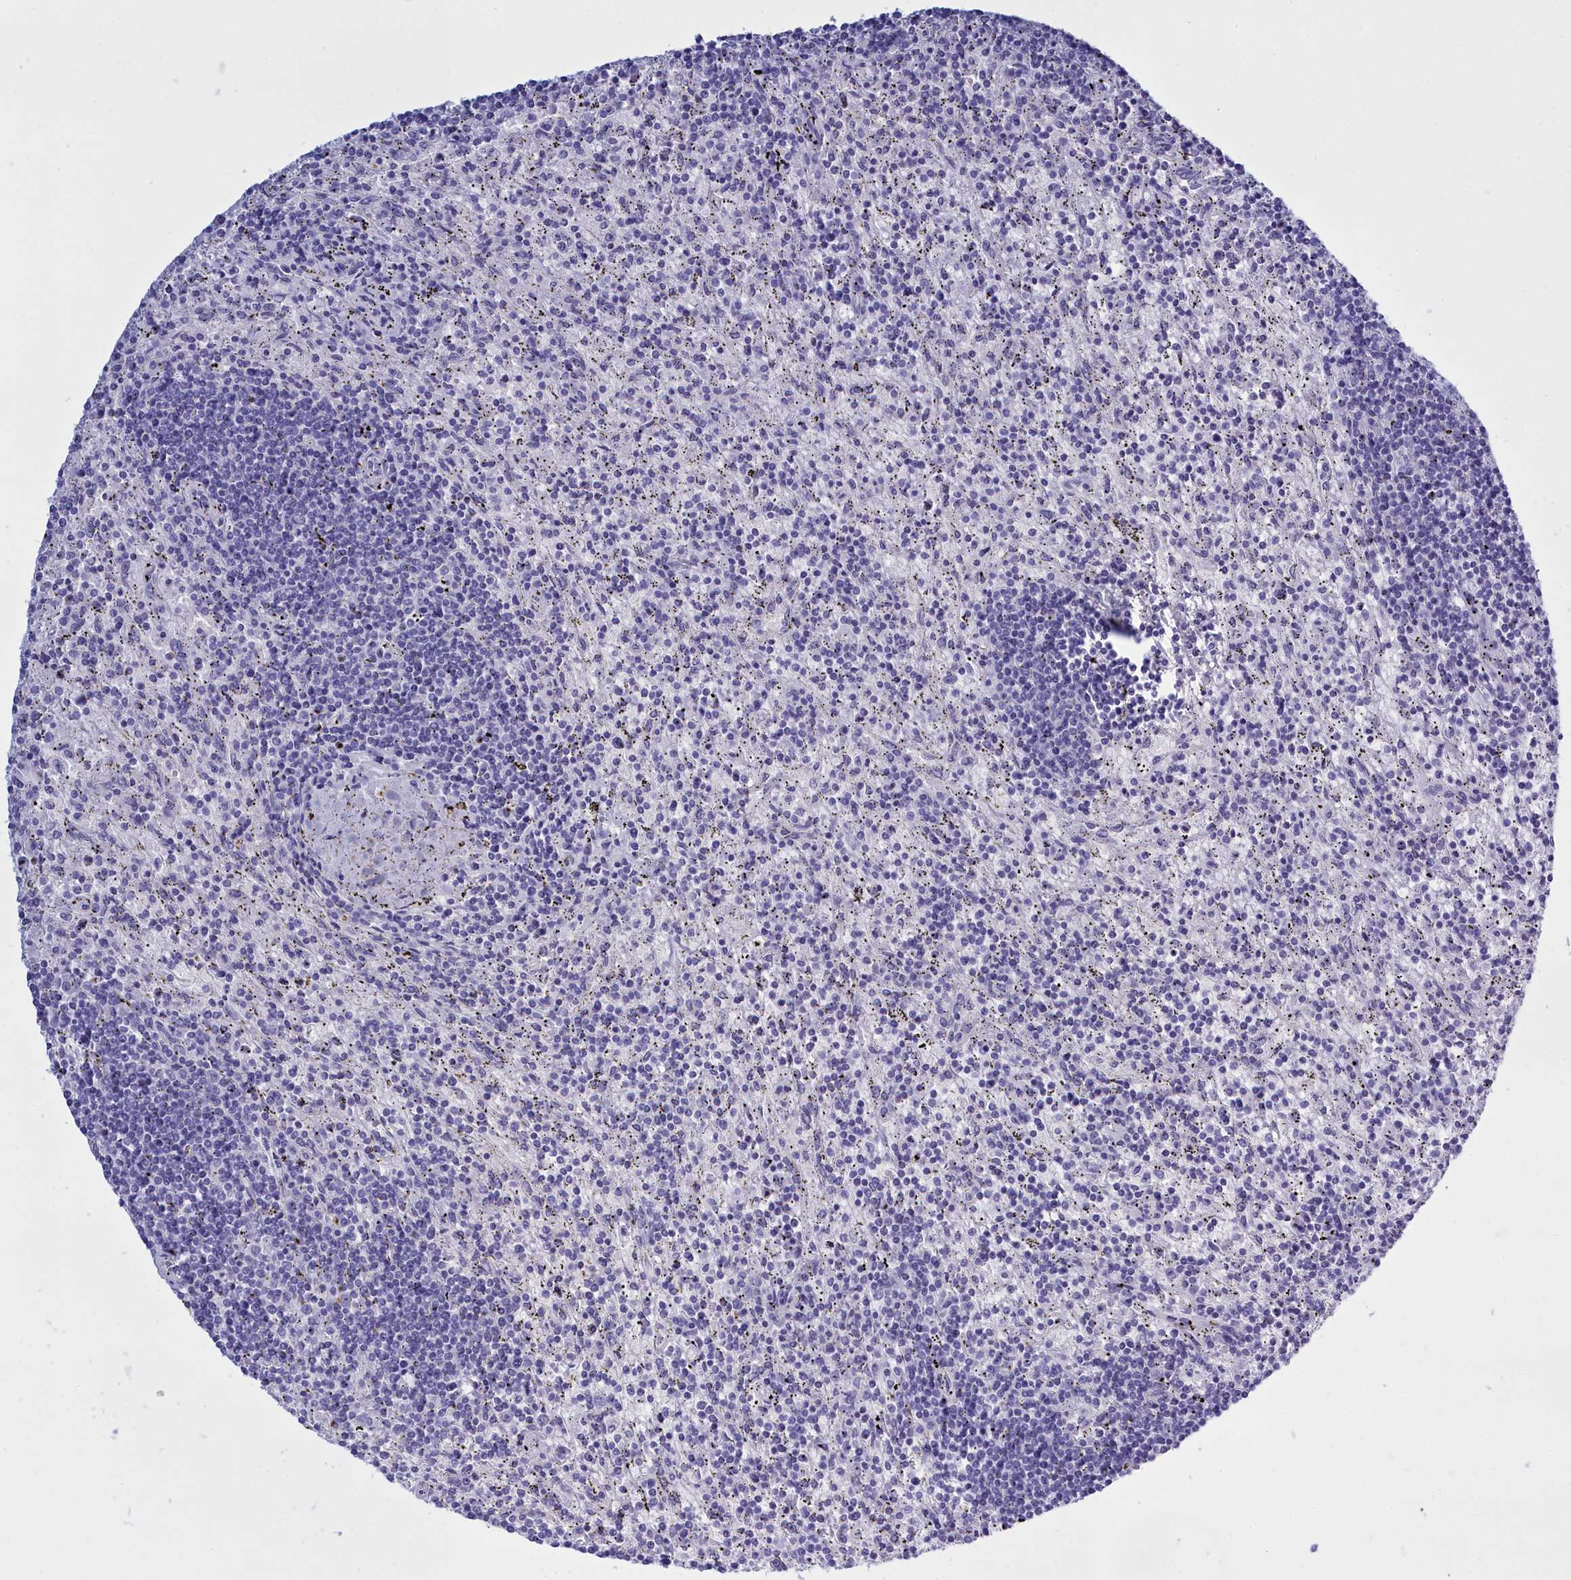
{"staining": {"intensity": "negative", "quantity": "none", "location": "none"}, "tissue": "lymphoma", "cell_type": "Tumor cells", "image_type": "cancer", "snomed": [{"axis": "morphology", "description": "Malignant lymphoma, non-Hodgkin's type, Low grade"}, {"axis": "topography", "description": "Spleen"}], "caption": "Immunohistochemistry (IHC) of human lymphoma shows no positivity in tumor cells.", "gene": "TMEM97", "patient": {"sex": "male", "age": 76}}